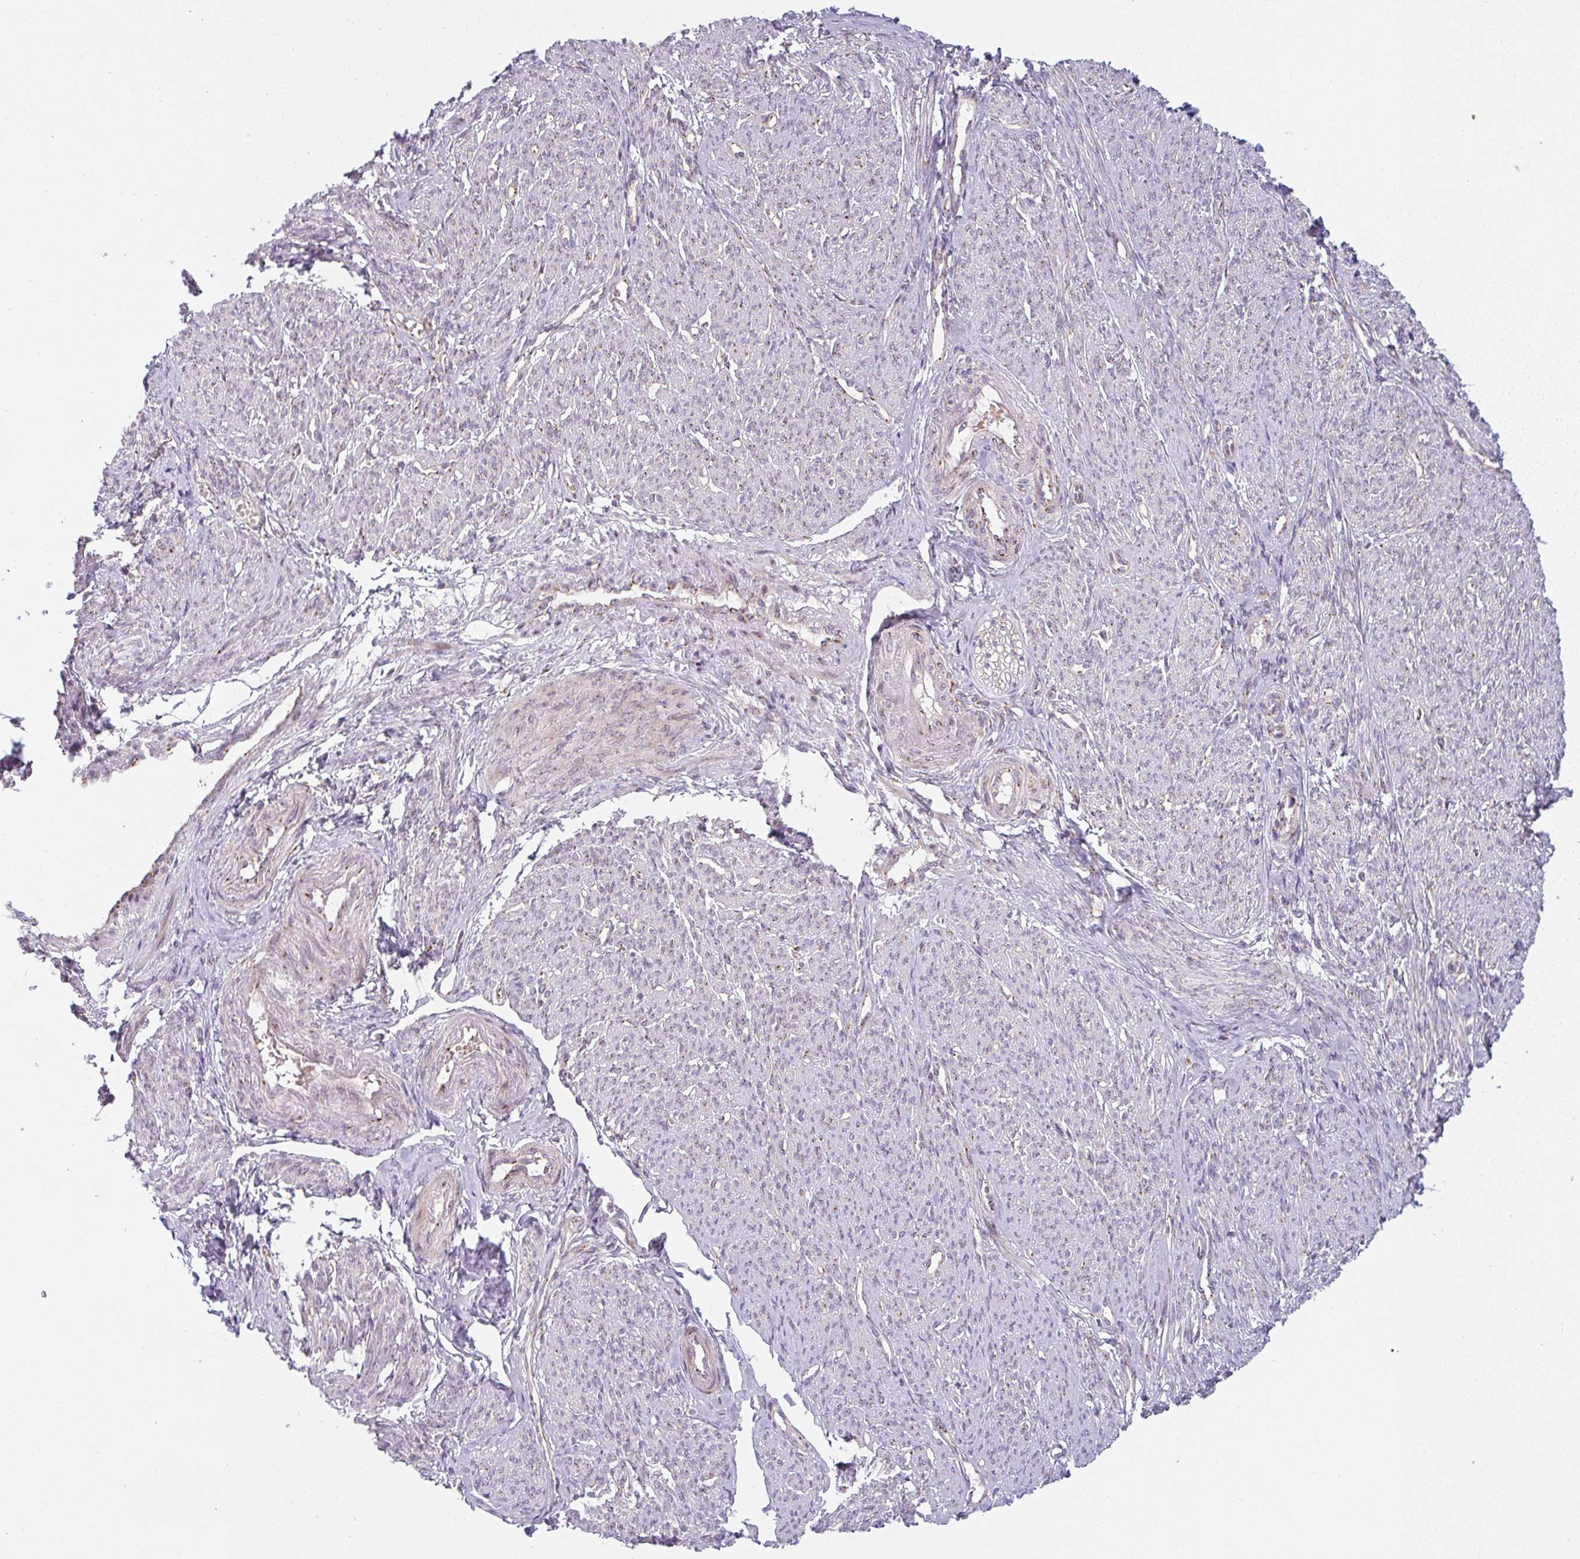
{"staining": {"intensity": "moderate", "quantity": "25%-75%", "location": "cytoplasmic/membranous"}, "tissue": "smooth muscle", "cell_type": "Smooth muscle cells", "image_type": "normal", "snomed": [{"axis": "morphology", "description": "Normal tissue, NOS"}, {"axis": "topography", "description": "Smooth muscle"}], "caption": "Smooth muscle cells exhibit medium levels of moderate cytoplasmic/membranous staining in about 25%-75% of cells in unremarkable smooth muscle. The protein is shown in brown color, while the nuclei are stained blue.", "gene": "GVQW3", "patient": {"sex": "female", "age": 65}}